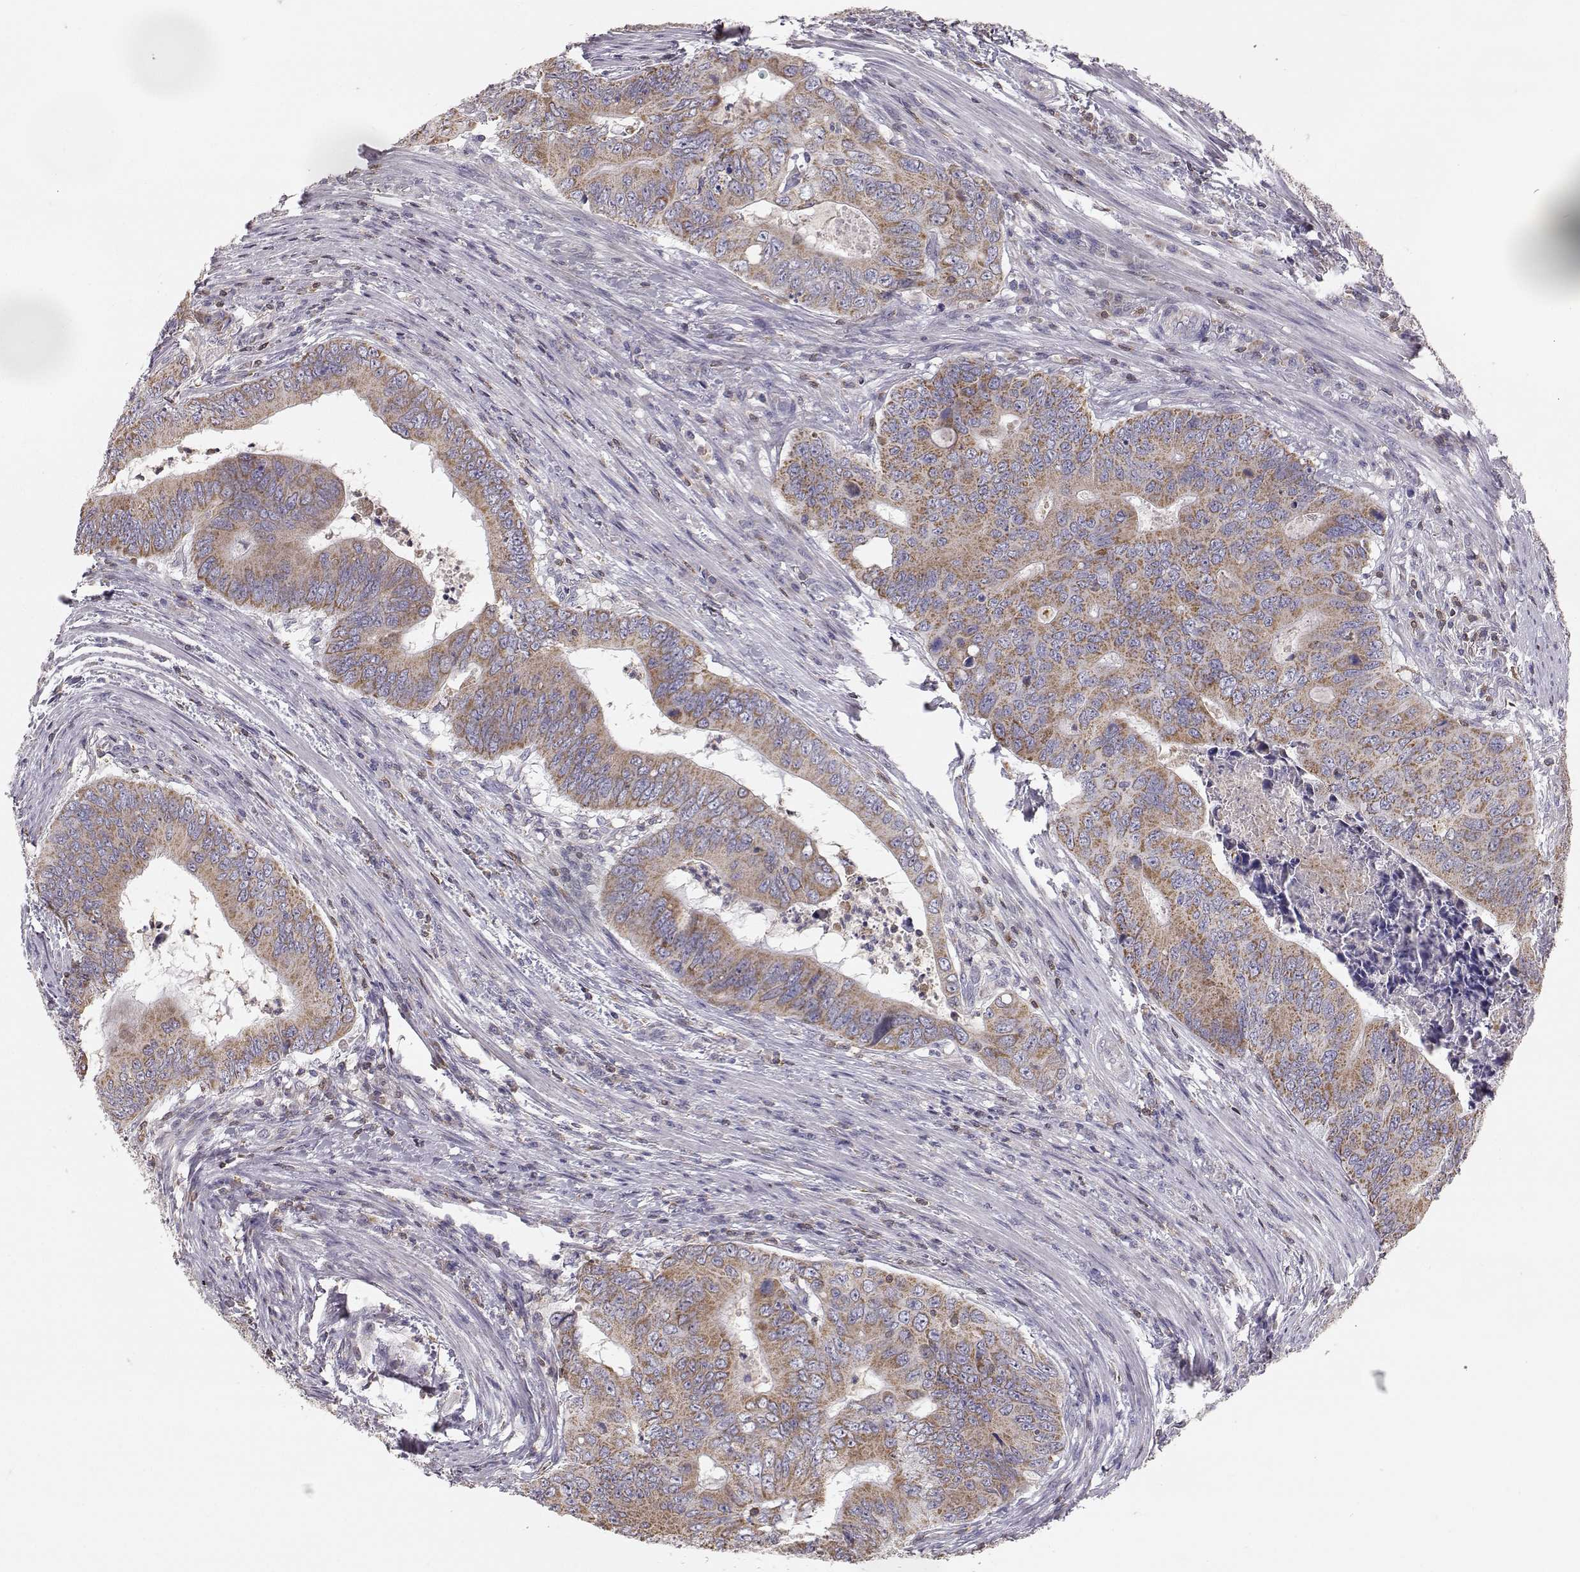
{"staining": {"intensity": "moderate", "quantity": ">75%", "location": "cytoplasmic/membranous"}, "tissue": "colorectal cancer", "cell_type": "Tumor cells", "image_type": "cancer", "snomed": [{"axis": "morphology", "description": "Adenocarcinoma, NOS"}, {"axis": "topography", "description": "Colon"}], "caption": "High-magnification brightfield microscopy of colorectal adenocarcinoma stained with DAB (brown) and counterstained with hematoxylin (blue). tumor cells exhibit moderate cytoplasmic/membranous positivity is appreciated in approximately>75% of cells.", "gene": "GRAP2", "patient": {"sex": "male", "age": 53}}